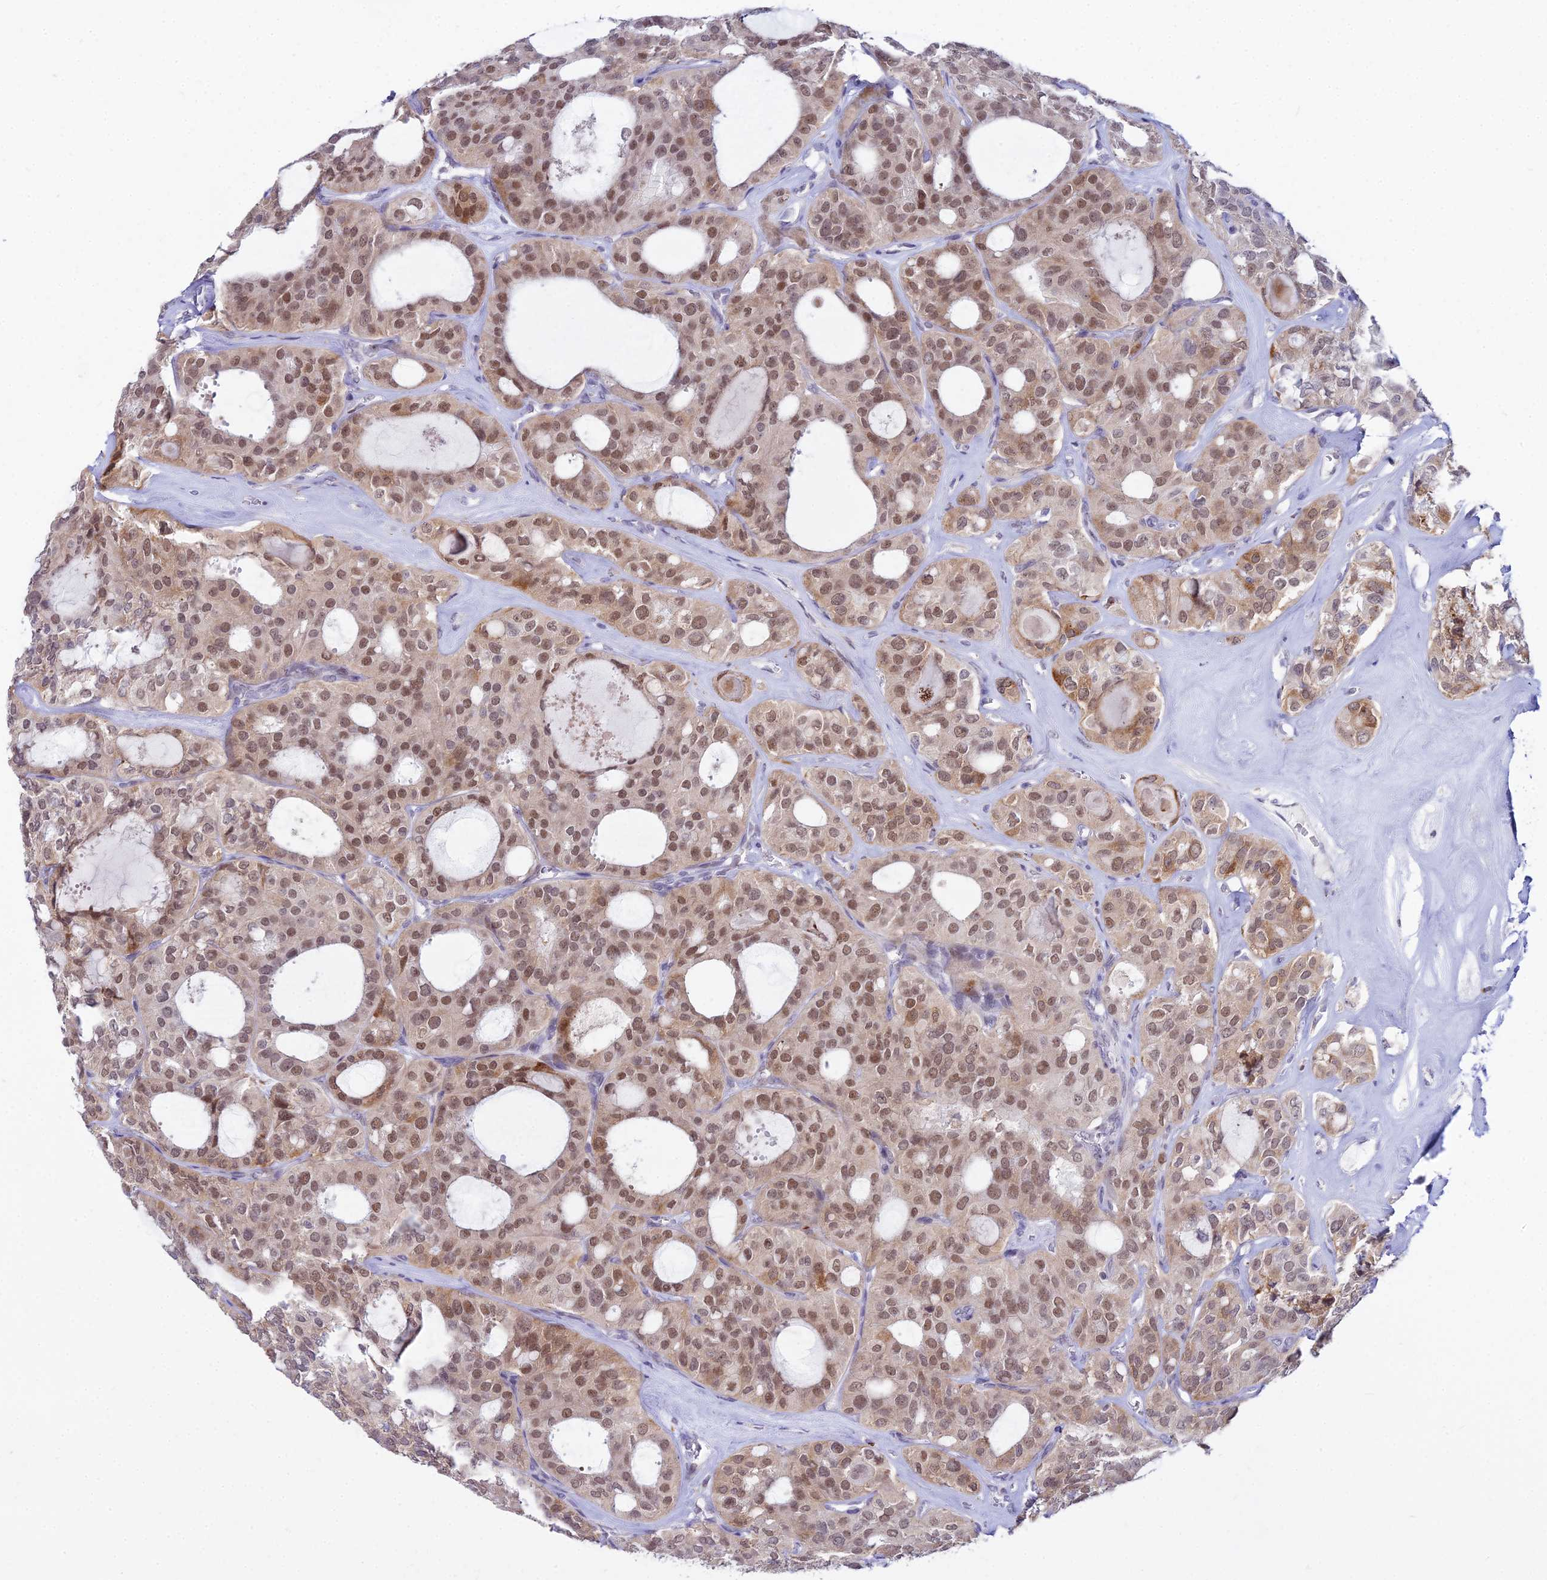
{"staining": {"intensity": "moderate", "quantity": ">75%", "location": "cytoplasmic/membranous,nuclear"}, "tissue": "thyroid cancer", "cell_type": "Tumor cells", "image_type": "cancer", "snomed": [{"axis": "morphology", "description": "Follicular adenoma carcinoma, NOS"}, {"axis": "topography", "description": "Thyroid gland"}], "caption": "Immunohistochemical staining of thyroid cancer (follicular adenoma carcinoma) displays moderate cytoplasmic/membranous and nuclear protein staining in approximately >75% of tumor cells.", "gene": "C6orf163", "patient": {"sex": "male", "age": 75}}